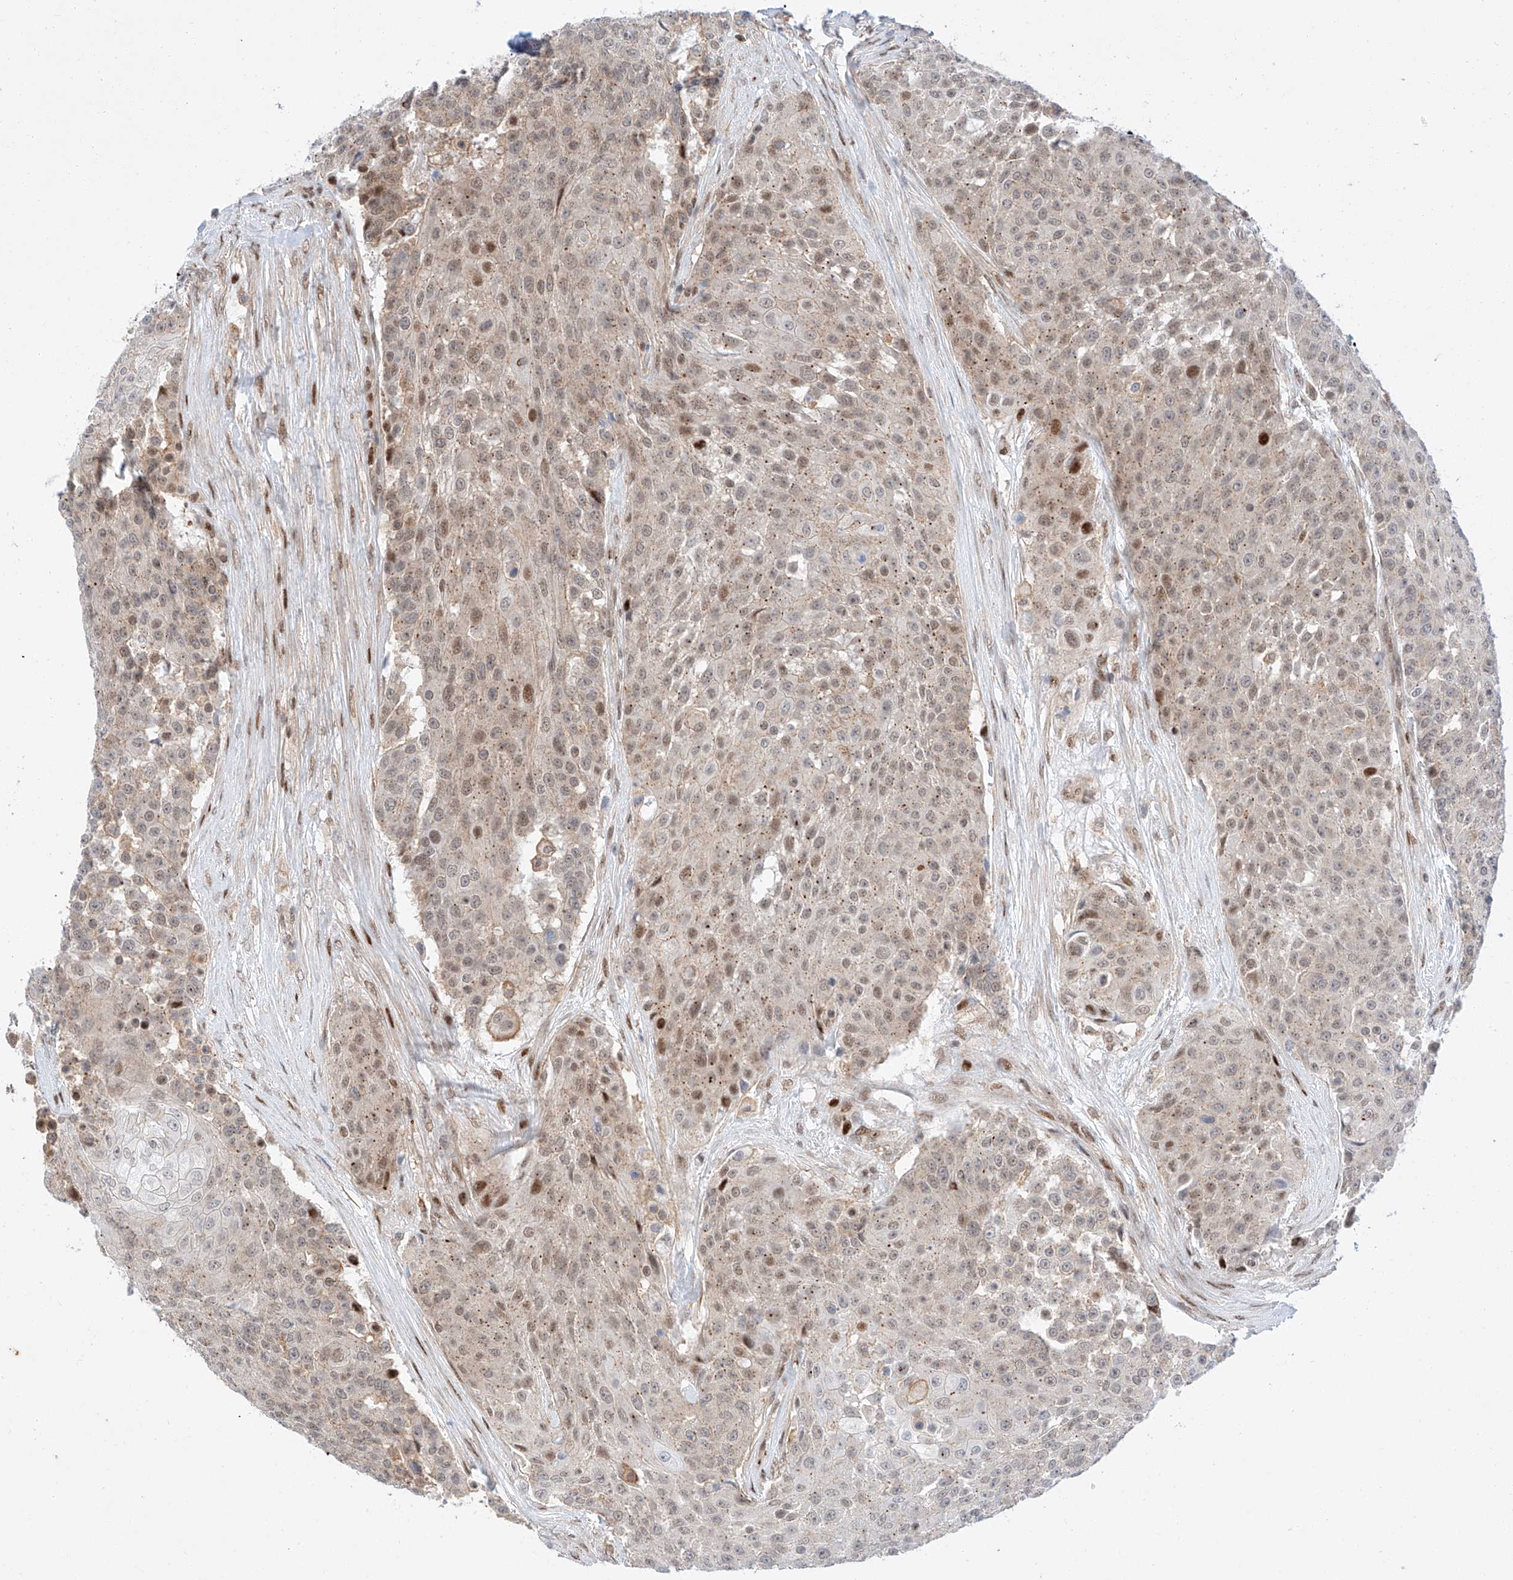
{"staining": {"intensity": "moderate", "quantity": "<25%", "location": "nuclear"}, "tissue": "urothelial cancer", "cell_type": "Tumor cells", "image_type": "cancer", "snomed": [{"axis": "morphology", "description": "Urothelial carcinoma, High grade"}, {"axis": "topography", "description": "Urinary bladder"}], "caption": "This image shows urothelial carcinoma (high-grade) stained with immunohistochemistry (IHC) to label a protein in brown. The nuclear of tumor cells show moderate positivity for the protein. Nuclei are counter-stained blue.", "gene": "HDAC9", "patient": {"sex": "female", "age": 63}}